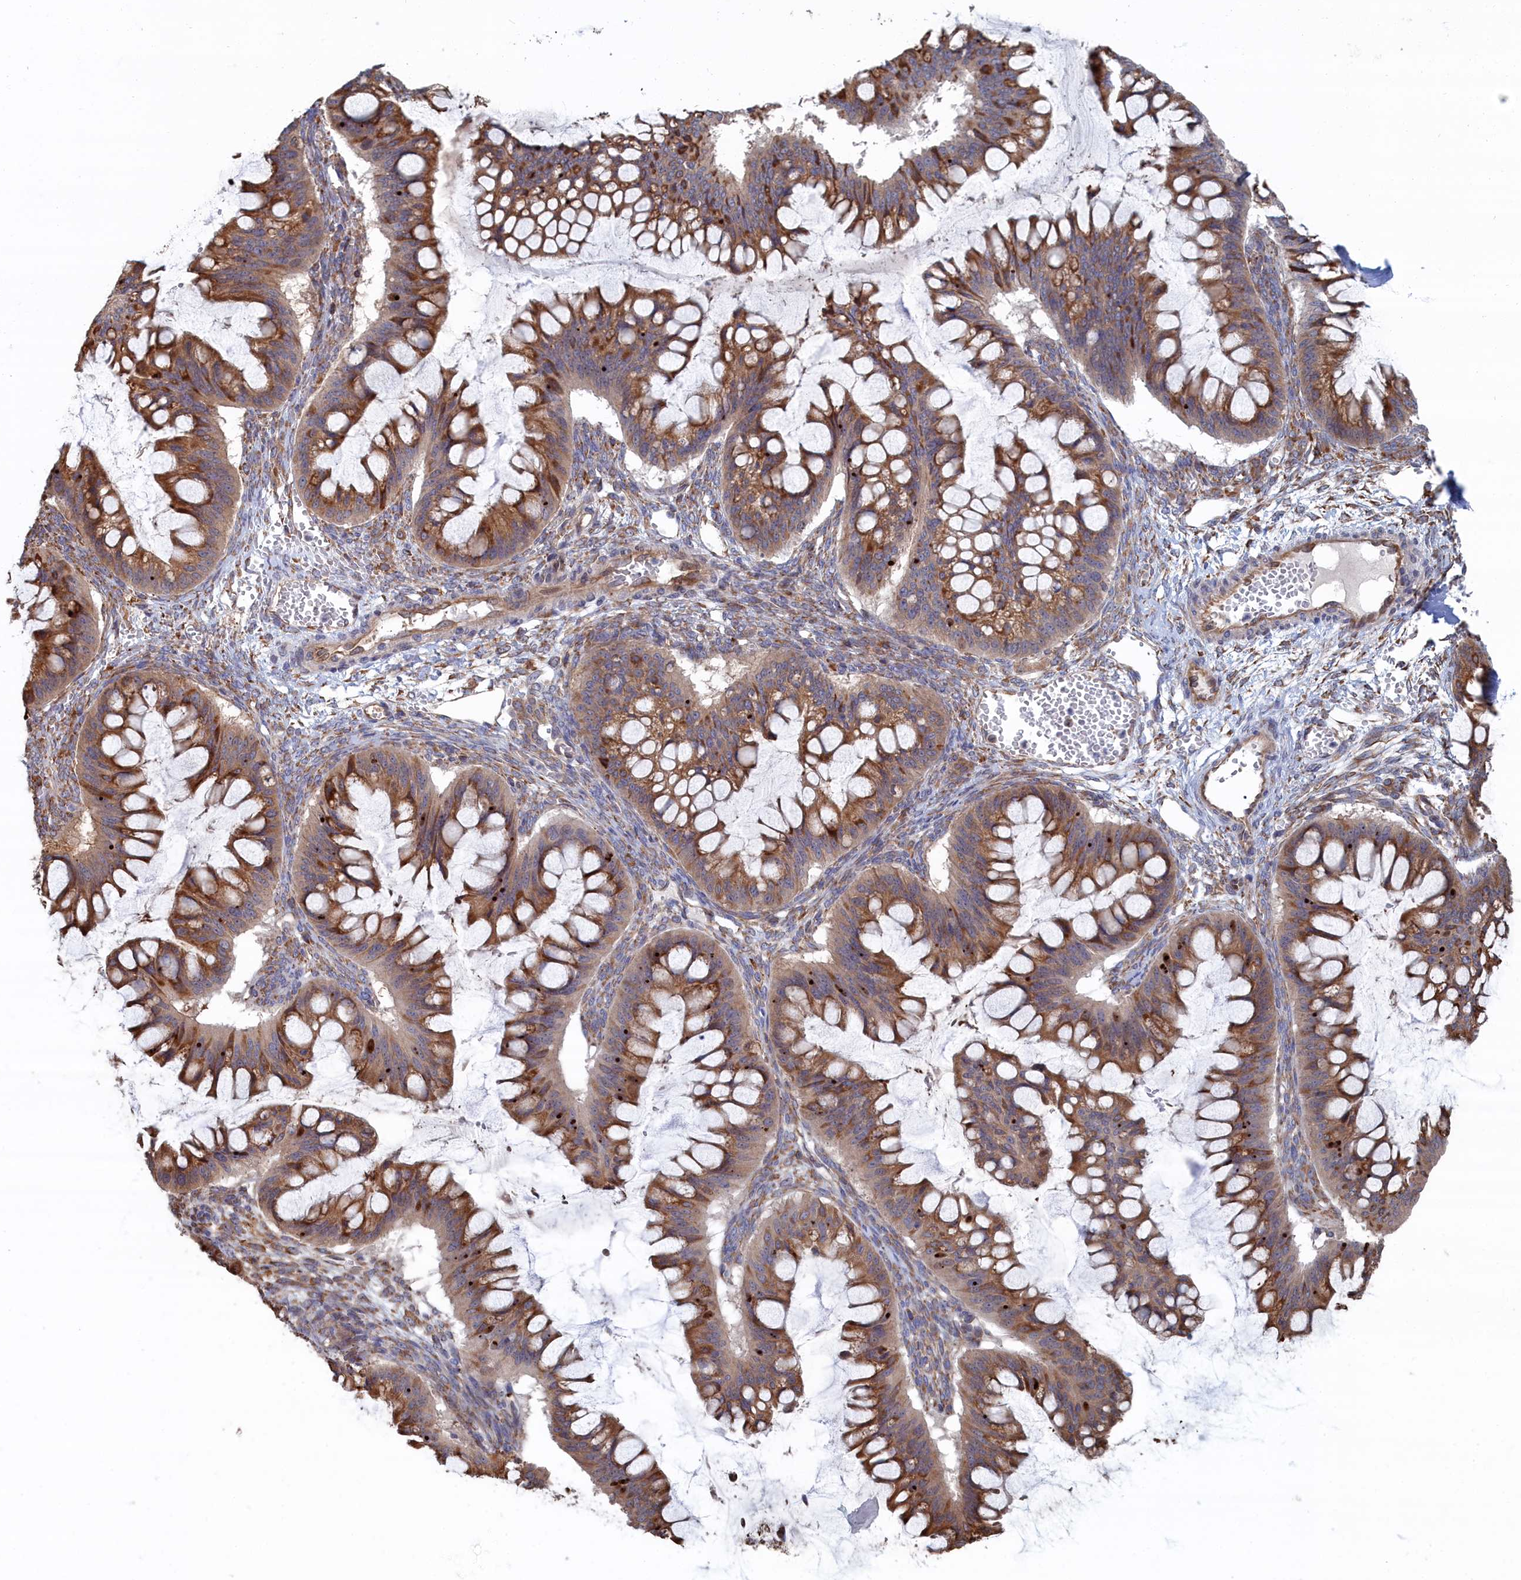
{"staining": {"intensity": "moderate", "quantity": ">75%", "location": "cytoplasmic/membranous"}, "tissue": "ovarian cancer", "cell_type": "Tumor cells", "image_type": "cancer", "snomed": [{"axis": "morphology", "description": "Cystadenocarcinoma, mucinous, NOS"}, {"axis": "topography", "description": "Ovary"}], "caption": "The micrograph demonstrates a brown stain indicating the presence of a protein in the cytoplasmic/membranous of tumor cells in mucinous cystadenocarcinoma (ovarian).", "gene": "BPIFB6", "patient": {"sex": "female", "age": 73}}